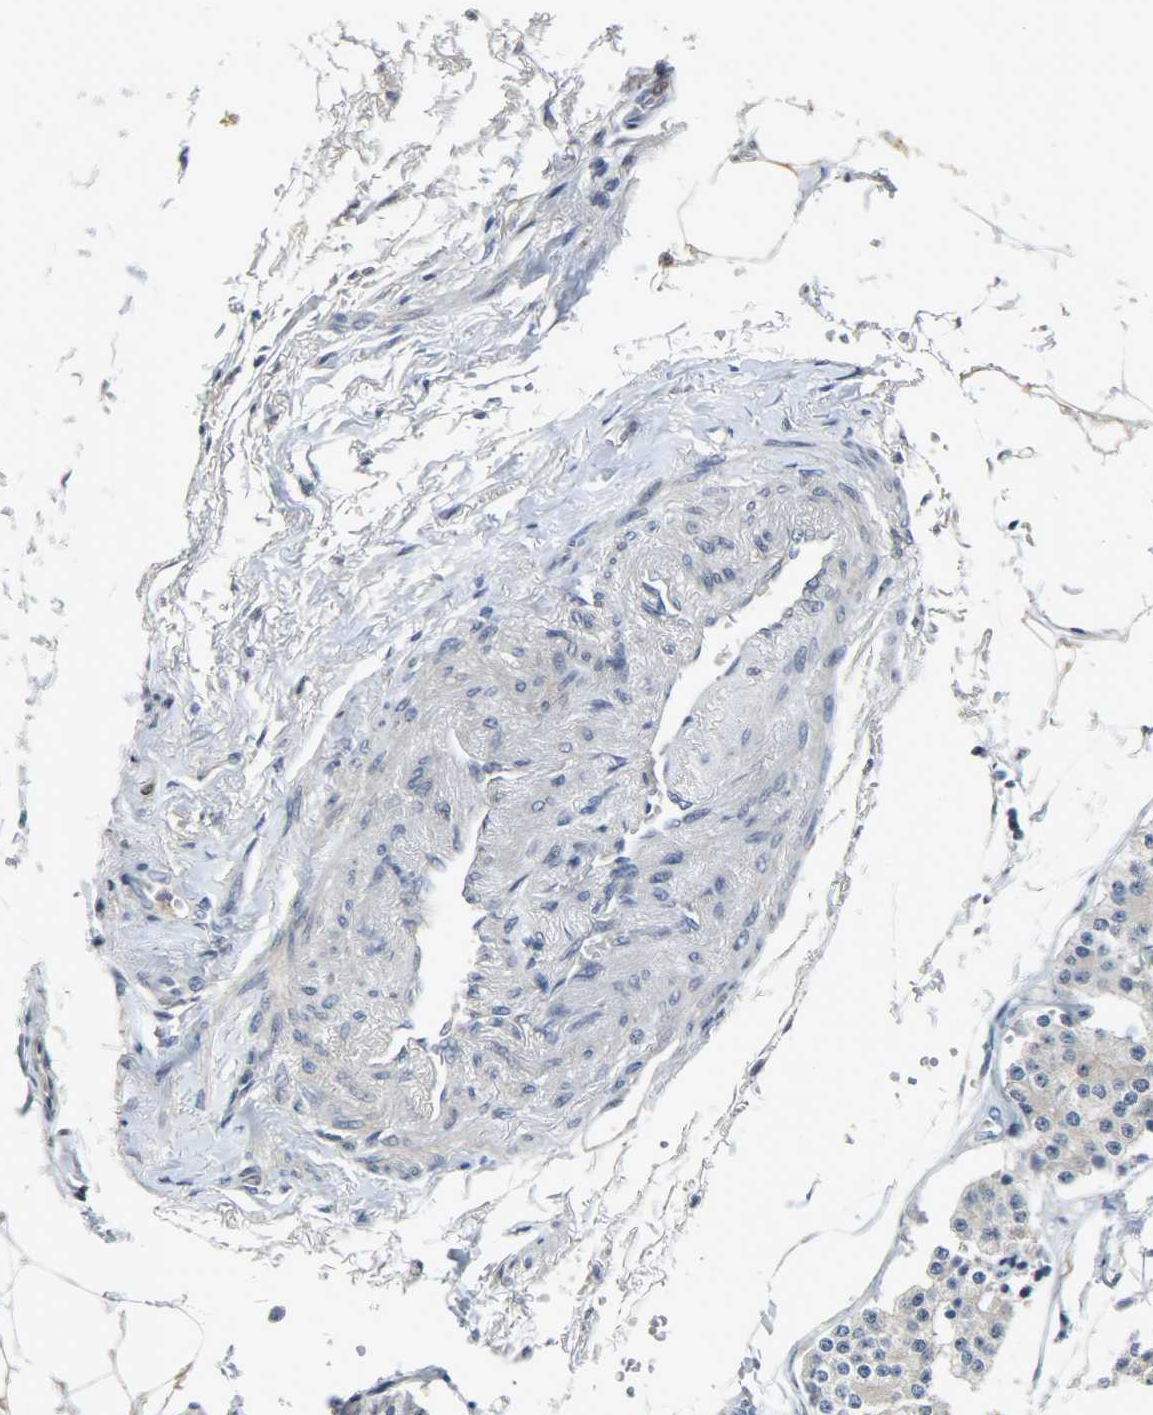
{"staining": {"intensity": "moderate", "quantity": ">75%", "location": "cytoplasmic/membranous,nuclear"}, "tissue": "carcinoid", "cell_type": "Tumor cells", "image_type": "cancer", "snomed": [{"axis": "morphology", "description": "Carcinoid, malignant, NOS"}, {"axis": "topography", "description": "Colon"}], "caption": "Immunohistochemical staining of human malignant carcinoid exhibits moderate cytoplasmic/membranous and nuclear protein positivity in approximately >75% of tumor cells.", "gene": "EIF4EBP1", "patient": {"sex": "female", "age": 61}}